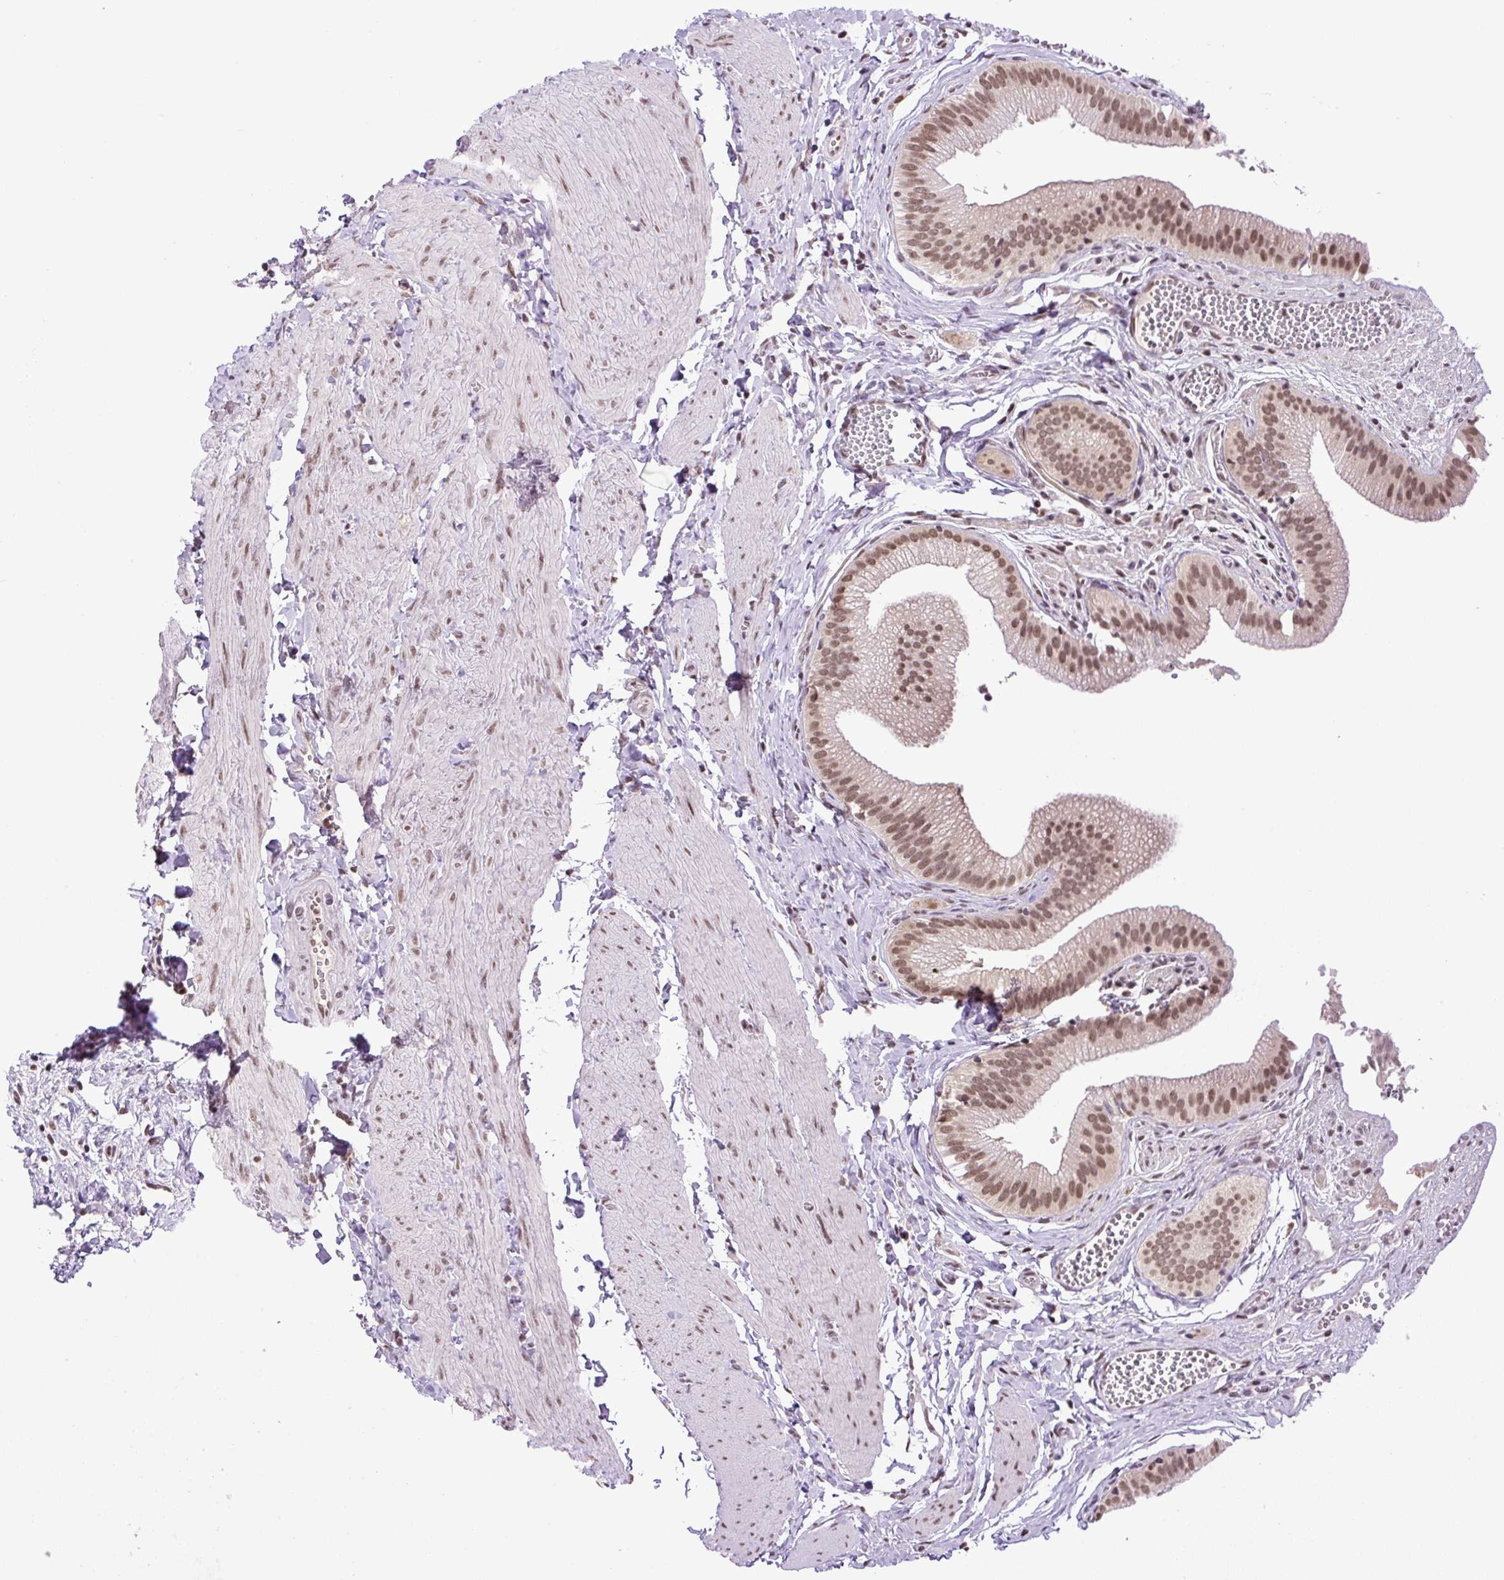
{"staining": {"intensity": "moderate", "quantity": ">75%", "location": "nuclear"}, "tissue": "gallbladder", "cell_type": "Glandular cells", "image_type": "normal", "snomed": [{"axis": "morphology", "description": "Normal tissue, NOS"}, {"axis": "topography", "description": "Gallbladder"}, {"axis": "topography", "description": "Peripheral nerve tissue"}], "caption": "IHC of normal gallbladder displays medium levels of moderate nuclear positivity in approximately >75% of glandular cells.", "gene": "SGTA", "patient": {"sex": "male", "age": 17}}